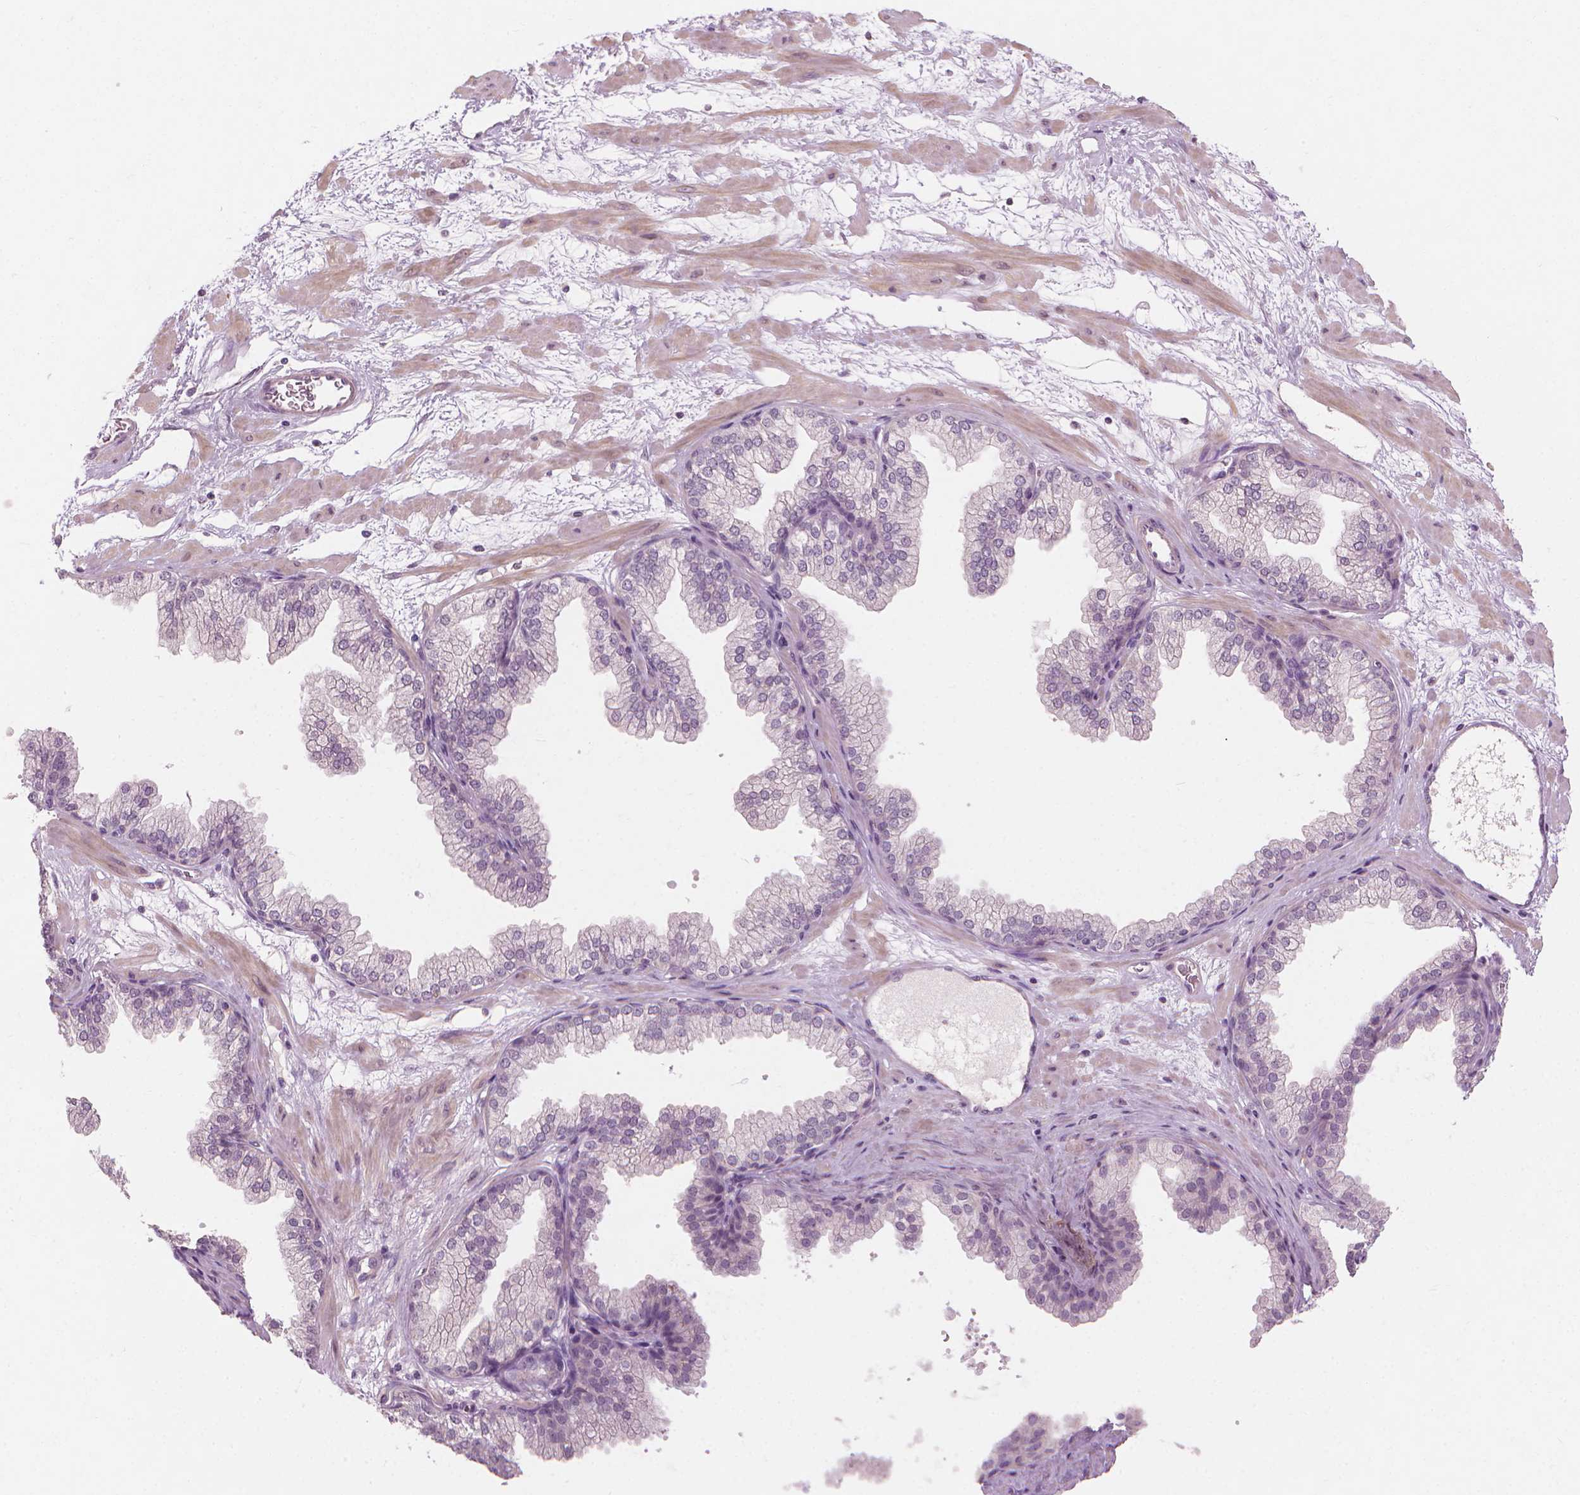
{"staining": {"intensity": "weak", "quantity": "<25%", "location": "cytoplasmic/membranous"}, "tissue": "prostate", "cell_type": "Glandular cells", "image_type": "normal", "snomed": [{"axis": "morphology", "description": "Normal tissue, NOS"}, {"axis": "topography", "description": "Prostate"}], "caption": "A micrograph of prostate stained for a protein shows no brown staining in glandular cells. The staining is performed using DAB (3,3'-diaminobenzidine) brown chromogen with nuclei counter-stained in using hematoxylin.", "gene": "SAXO2", "patient": {"sex": "male", "age": 37}}